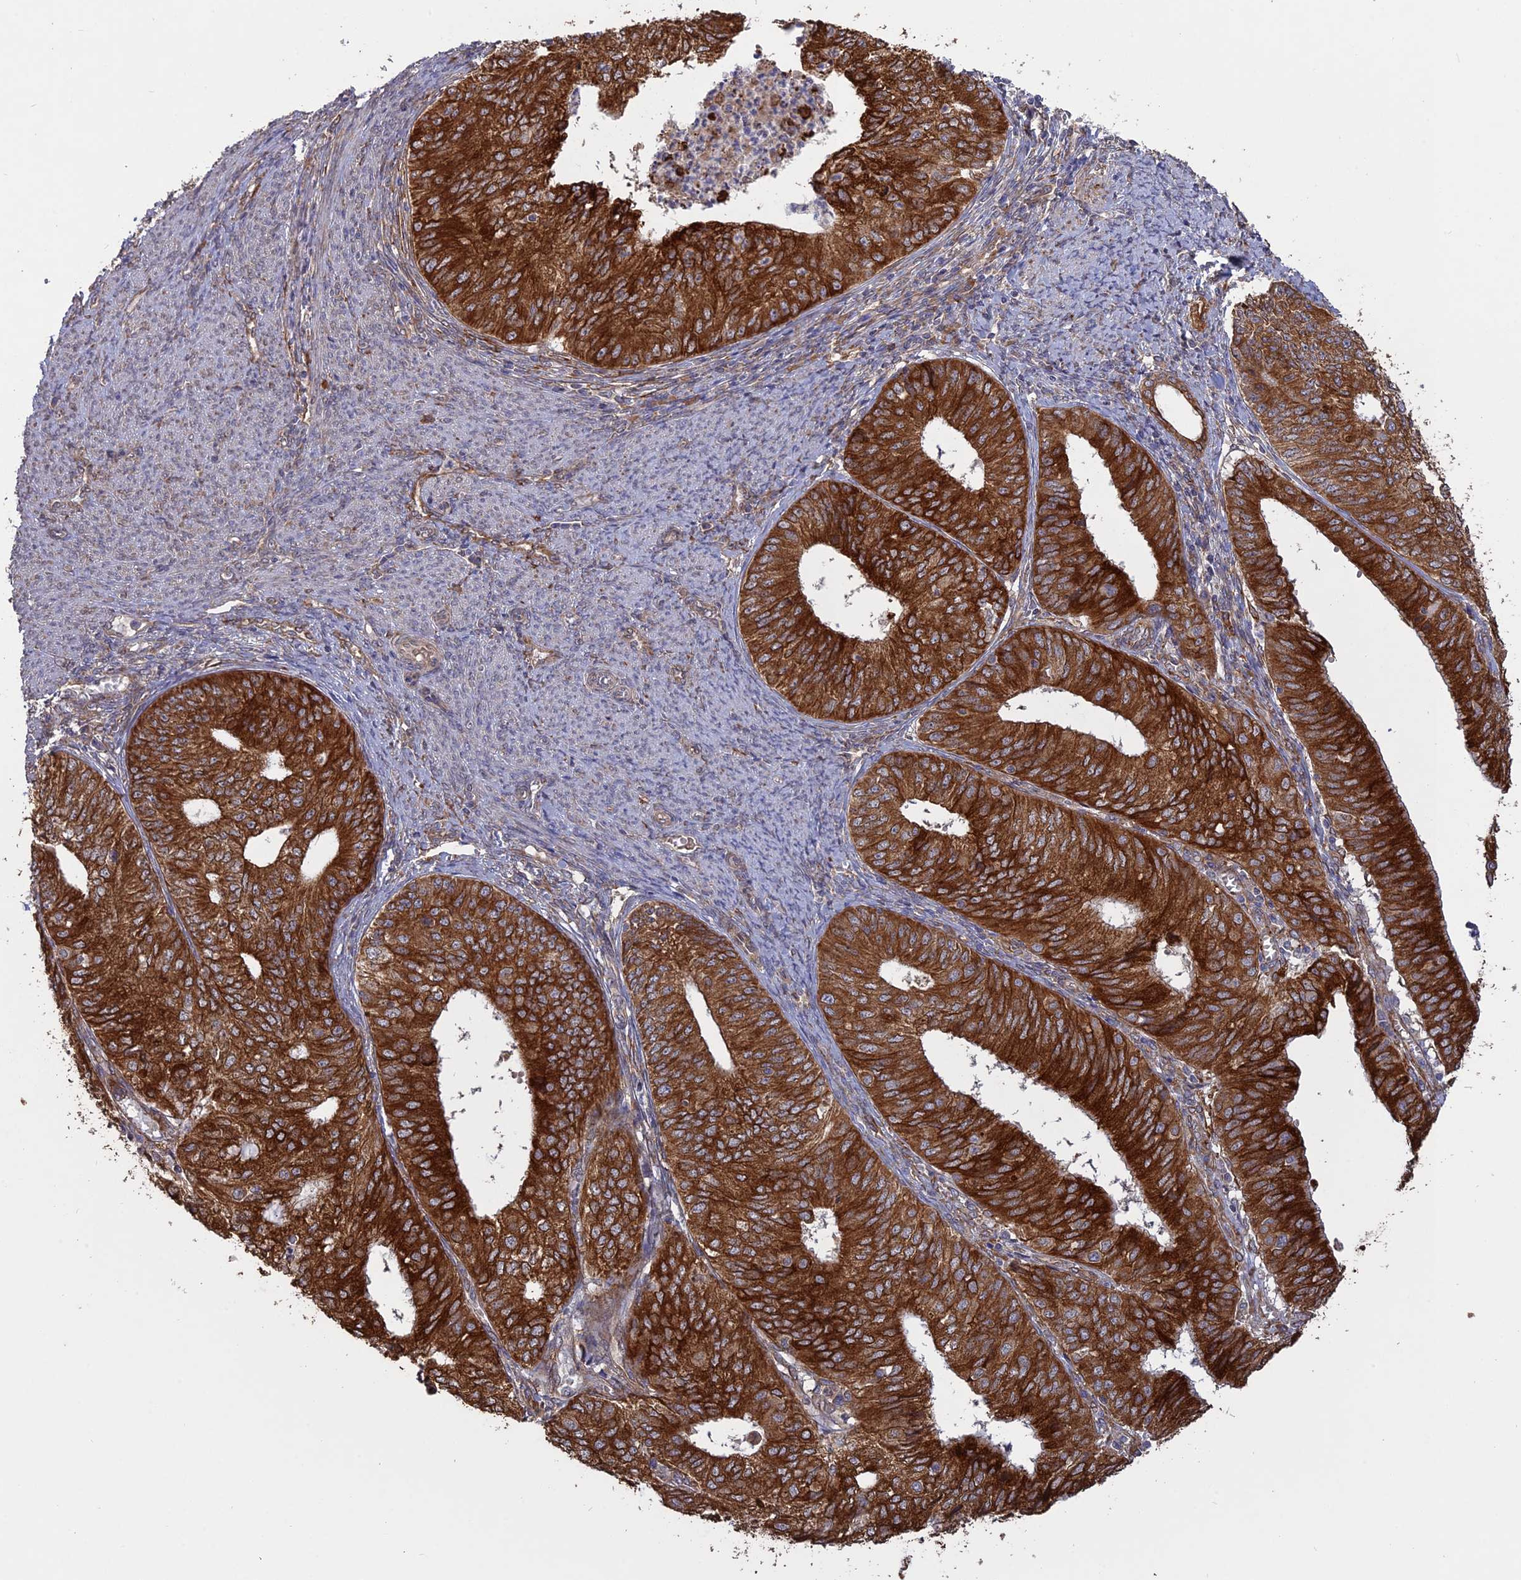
{"staining": {"intensity": "strong", "quantity": ">75%", "location": "cytoplasmic/membranous"}, "tissue": "endometrial cancer", "cell_type": "Tumor cells", "image_type": "cancer", "snomed": [{"axis": "morphology", "description": "Adenocarcinoma, NOS"}, {"axis": "topography", "description": "Endometrium"}], "caption": "Immunohistochemical staining of human endometrial cancer (adenocarcinoma) shows high levels of strong cytoplasmic/membranous staining in approximately >75% of tumor cells.", "gene": "PPIC", "patient": {"sex": "female", "age": 68}}